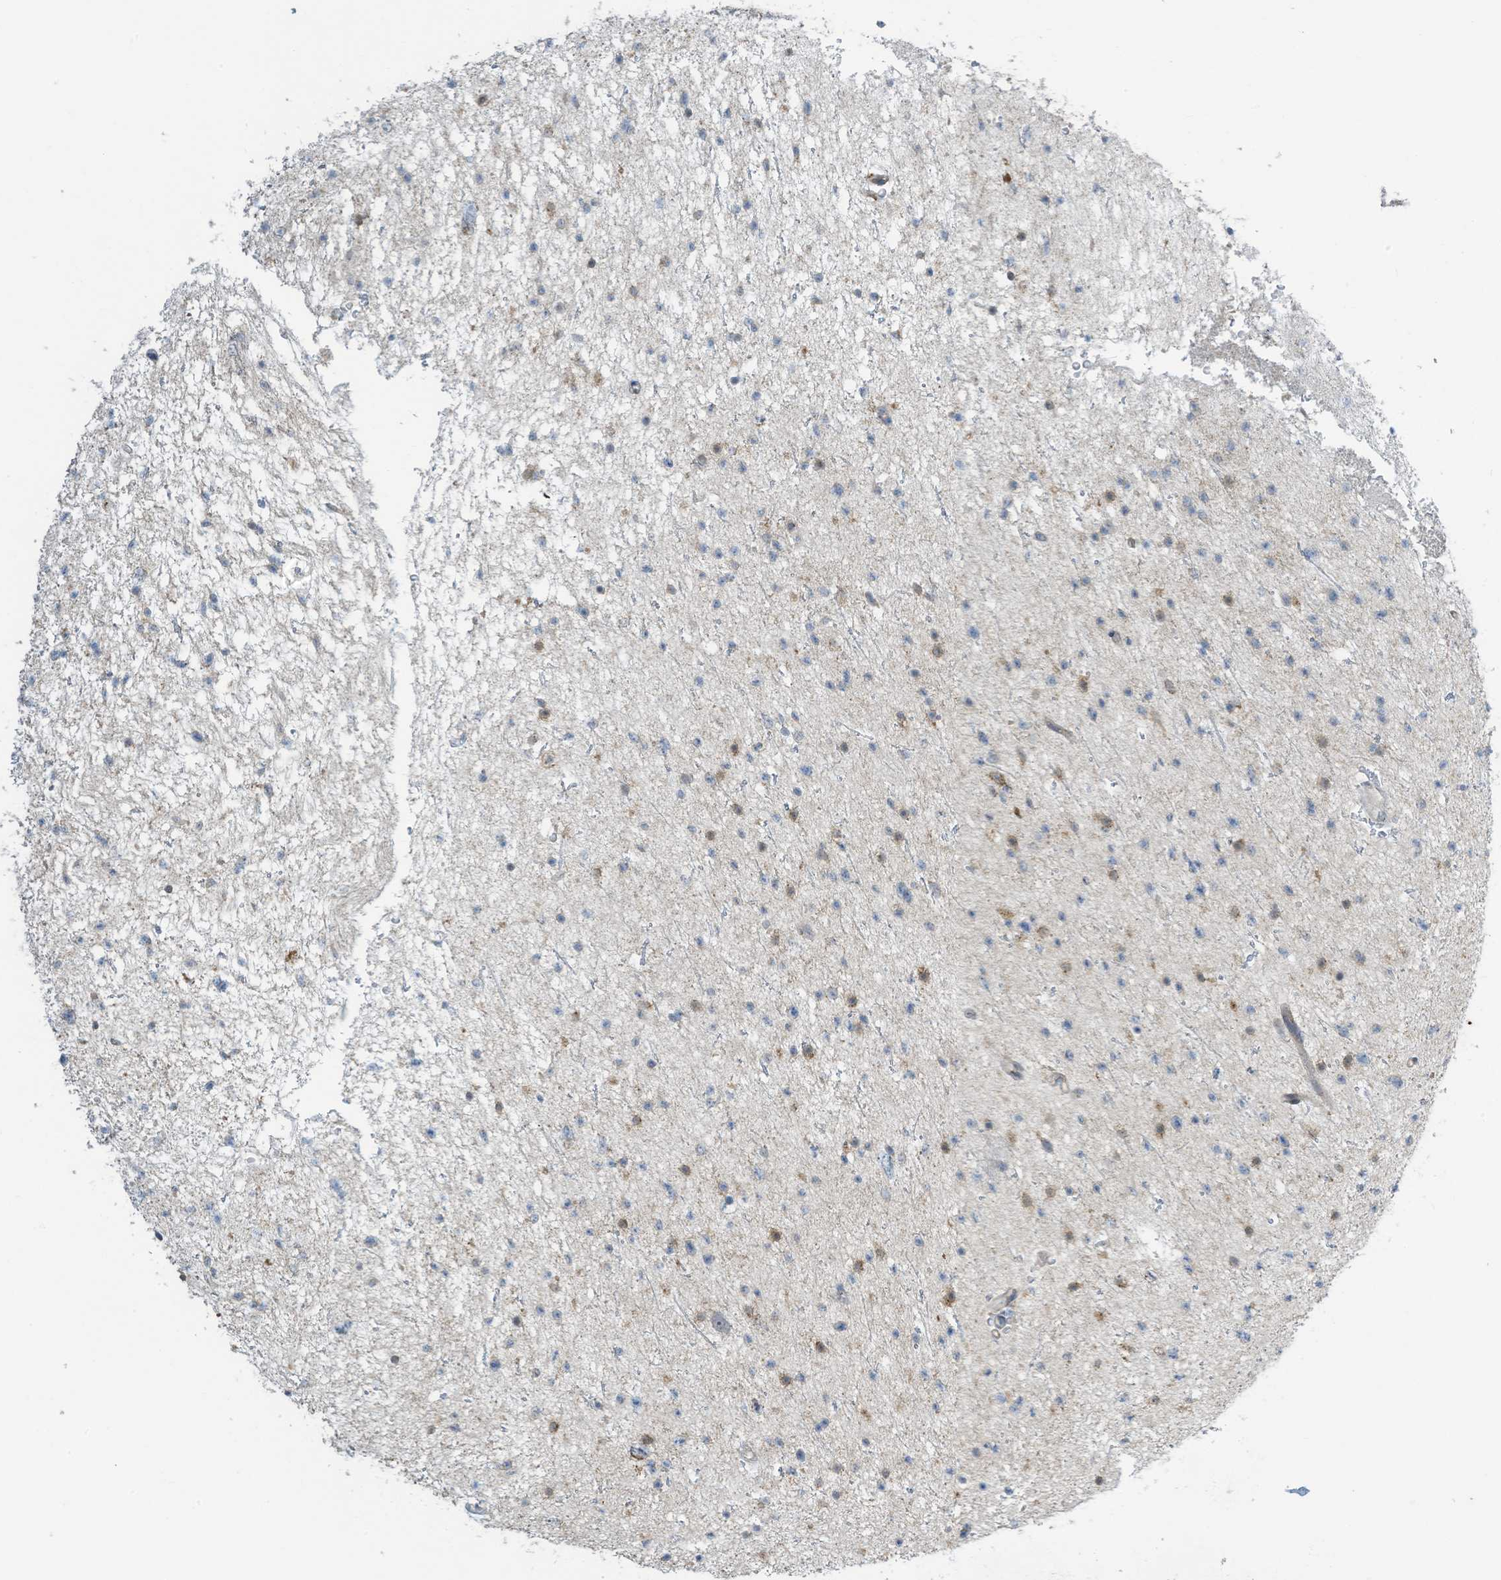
{"staining": {"intensity": "weak", "quantity": "<25%", "location": "cytoplasmic/membranous"}, "tissue": "glioma", "cell_type": "Tumor cells", "image_type": "cancer", "snomed": [{"axis": "morphology", "description": "Glioma, malignant, Low grade"}, {"axis": "topography", "description": "Brain"}], "caption": "Protein analysis of glioma demonstrates no significant staining in tumor cells.", "gene": "PARVG", "patient": {"sex": "female", "age": 37}}